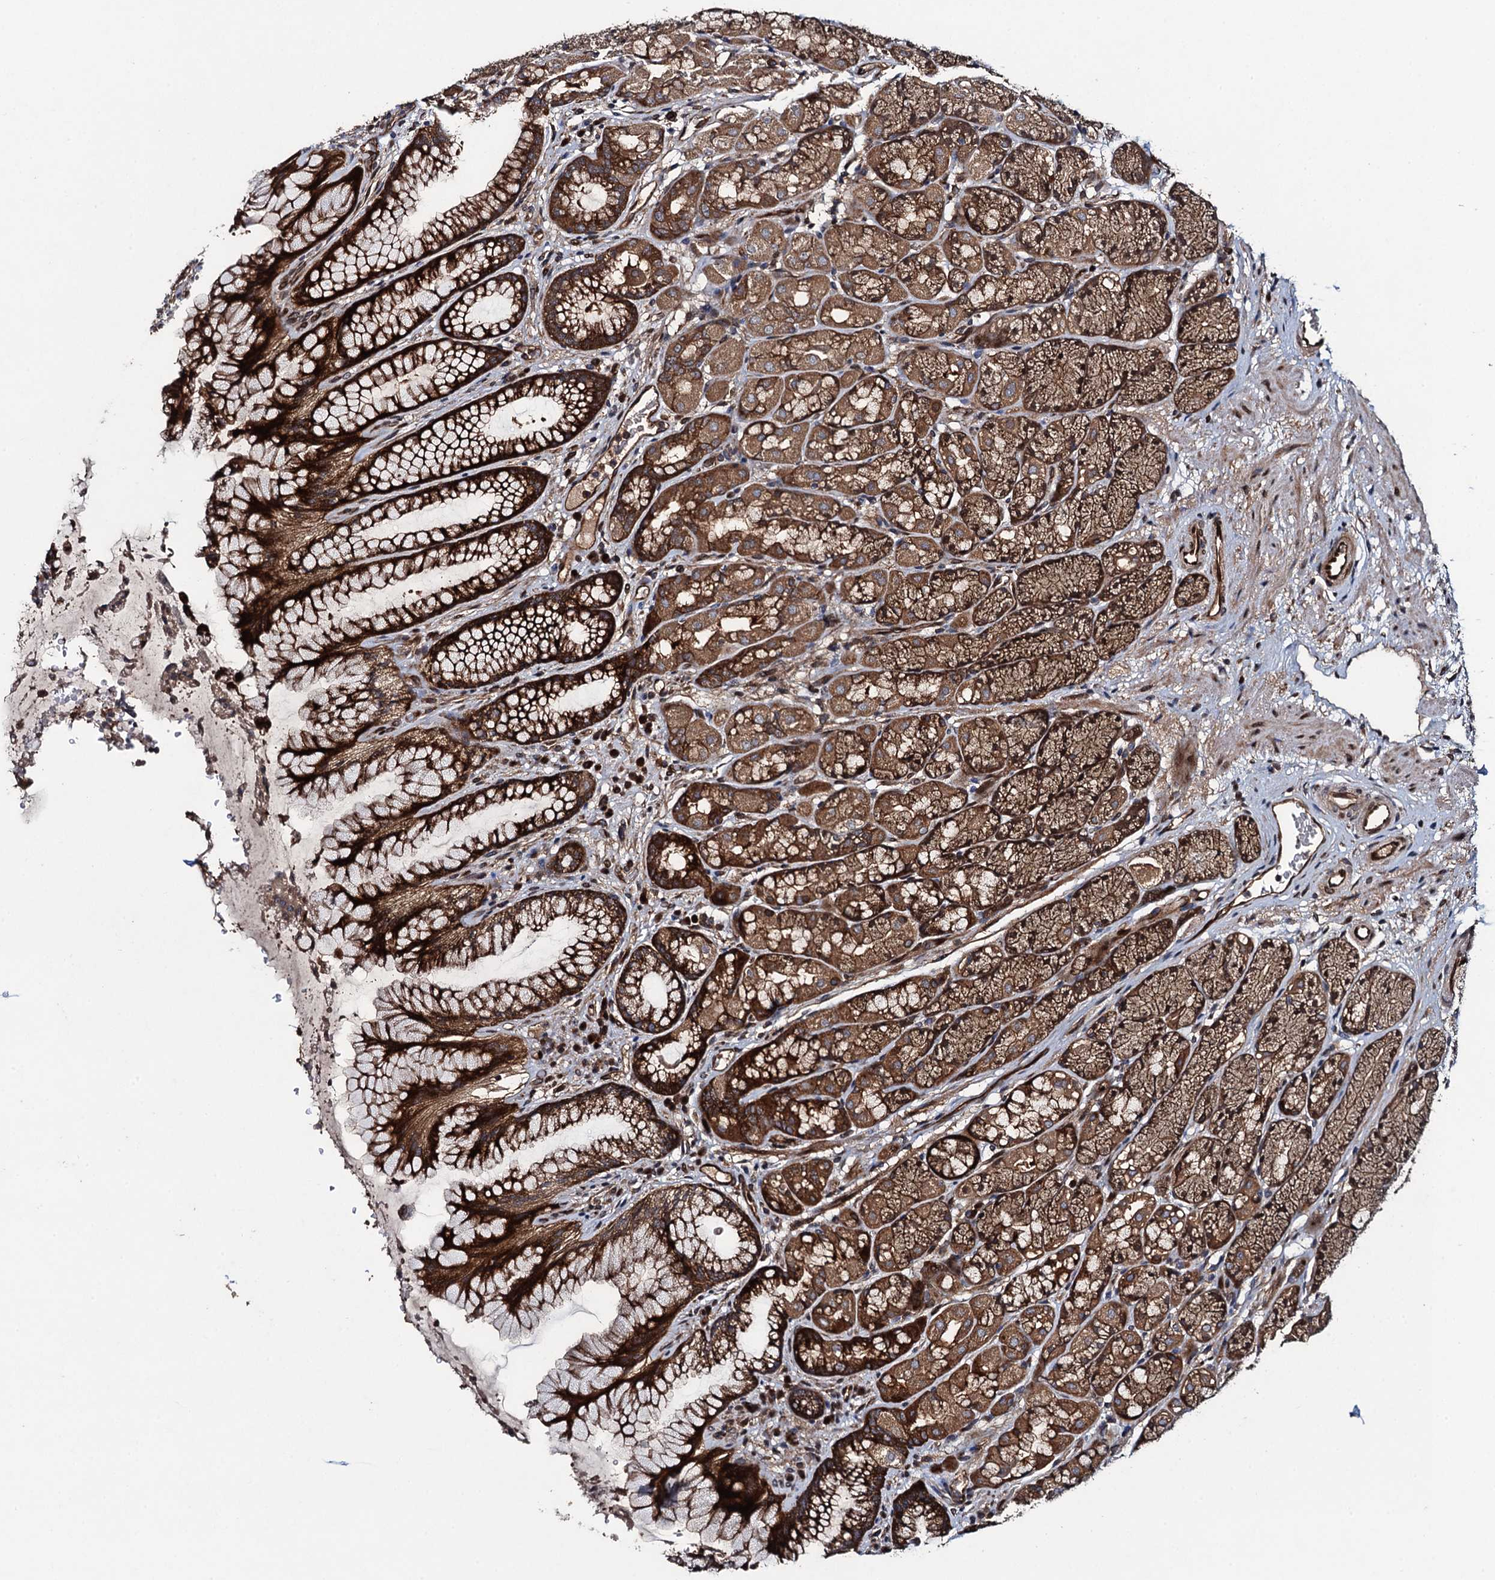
{"staining": {"intensity": "strong", "quantity": ">75%", "location": "cytoplasmic/membranous,nuclear"}, "tissue": "stomach", "cell_type": "Glandular cells", "image_type": "normal", "snomed": [{"axis": "morphology", "description": "Normal tissue, NOS"}, {"axis": "topography", "description": "Stomach"}], "caption": "Stomach stained with a brown dye exhibits strong cytoplasmic/membranous,nuclear positive expression in approximately >75% of glandular cells.", "gene": "RHOBTB1", "patient": {"sex": "male", "age": 63}}